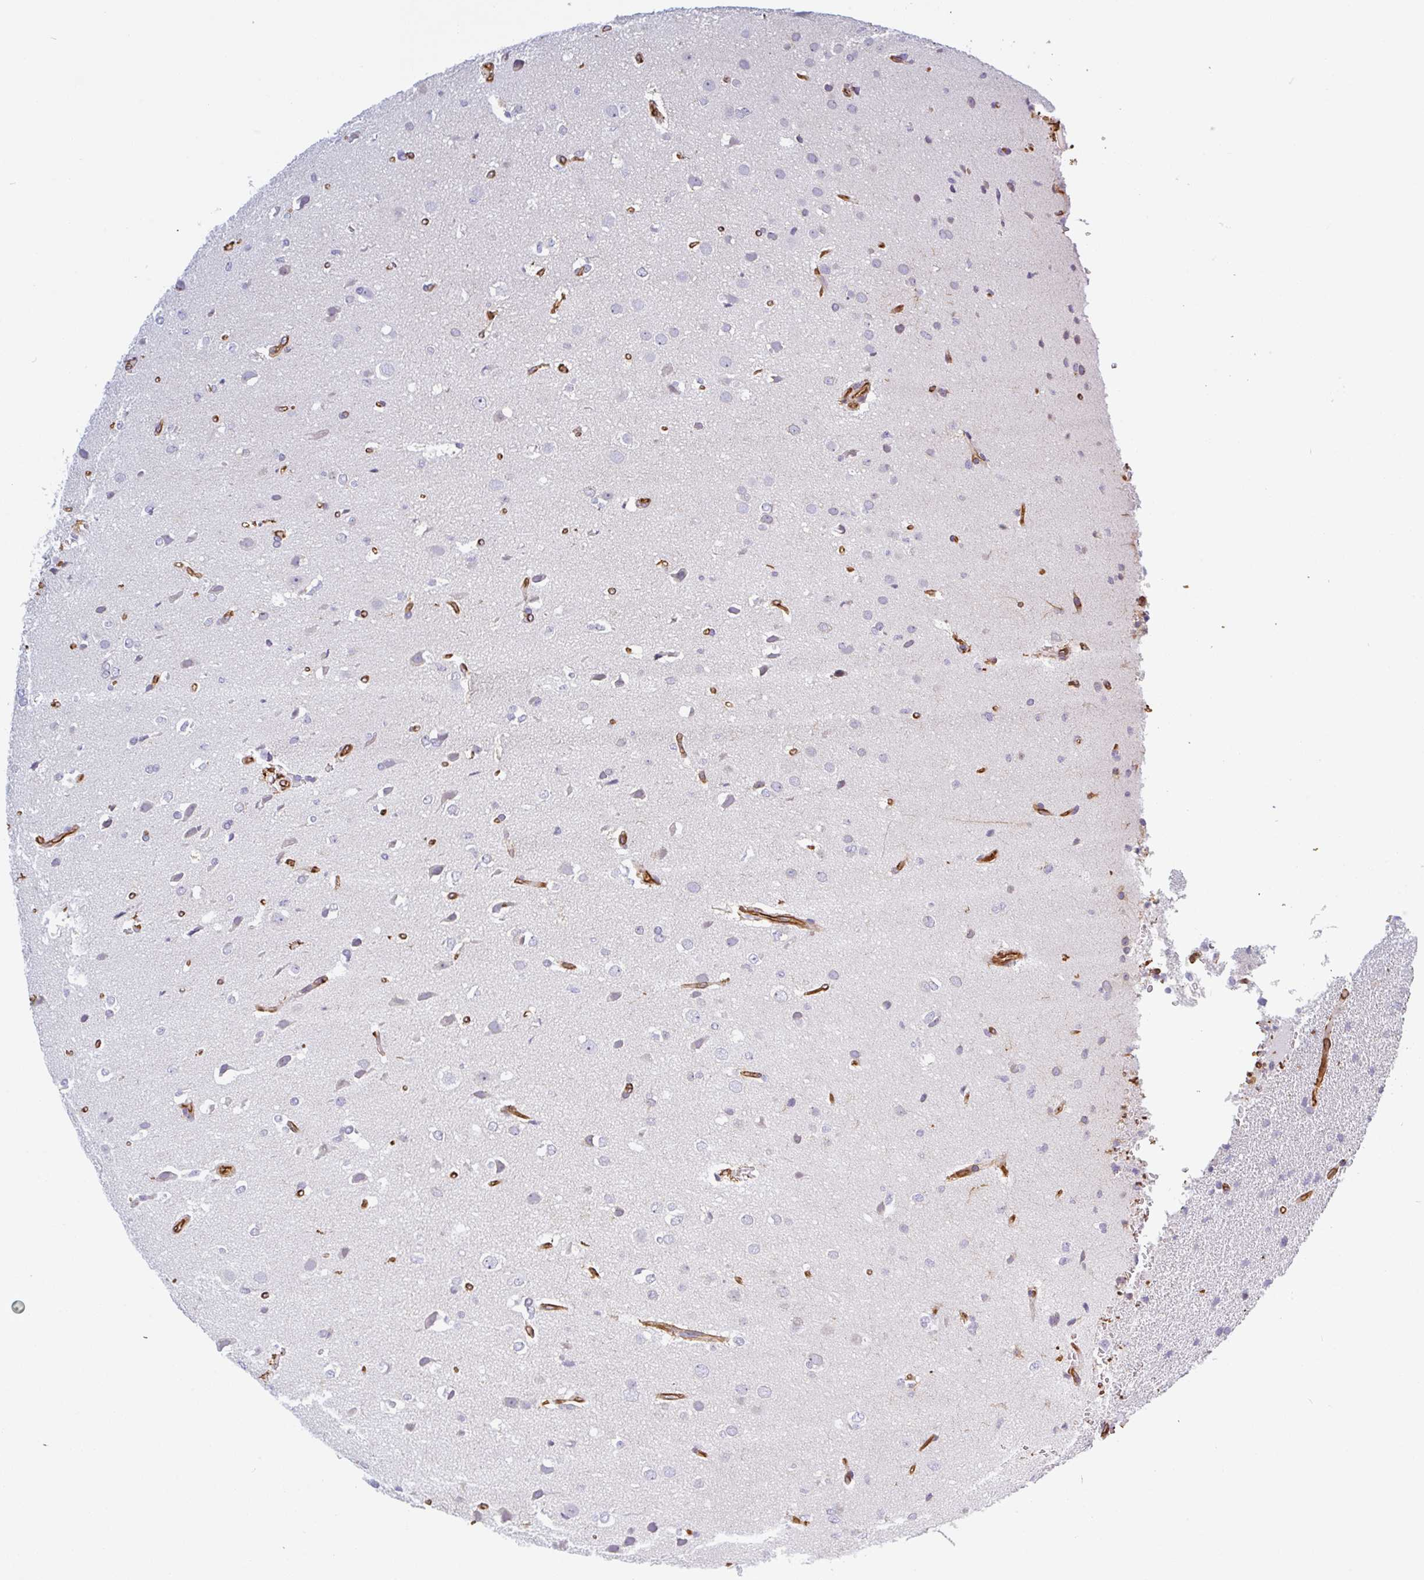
{"staining": {"intensity": "negative", "quantity": "none", "location": "none"}, "tissue": "glioma", "cell_type": "Tumor cells", "image_type": "cancer", "snomed": [{"axis": "morphology", "description": "Glioma, malignant, Low grade"}, {"axis": "topography", "description": "Brain"}], "caption": "Tumor cells show no significant protein positivity in low-grade glioma (malignant). (Brightfield microscopy of DAB (3,3'-diaminobenzidine) IHC at high magnification).", "gene": "PPFIA1", "patient": {"sex": "female", "age": 33}}